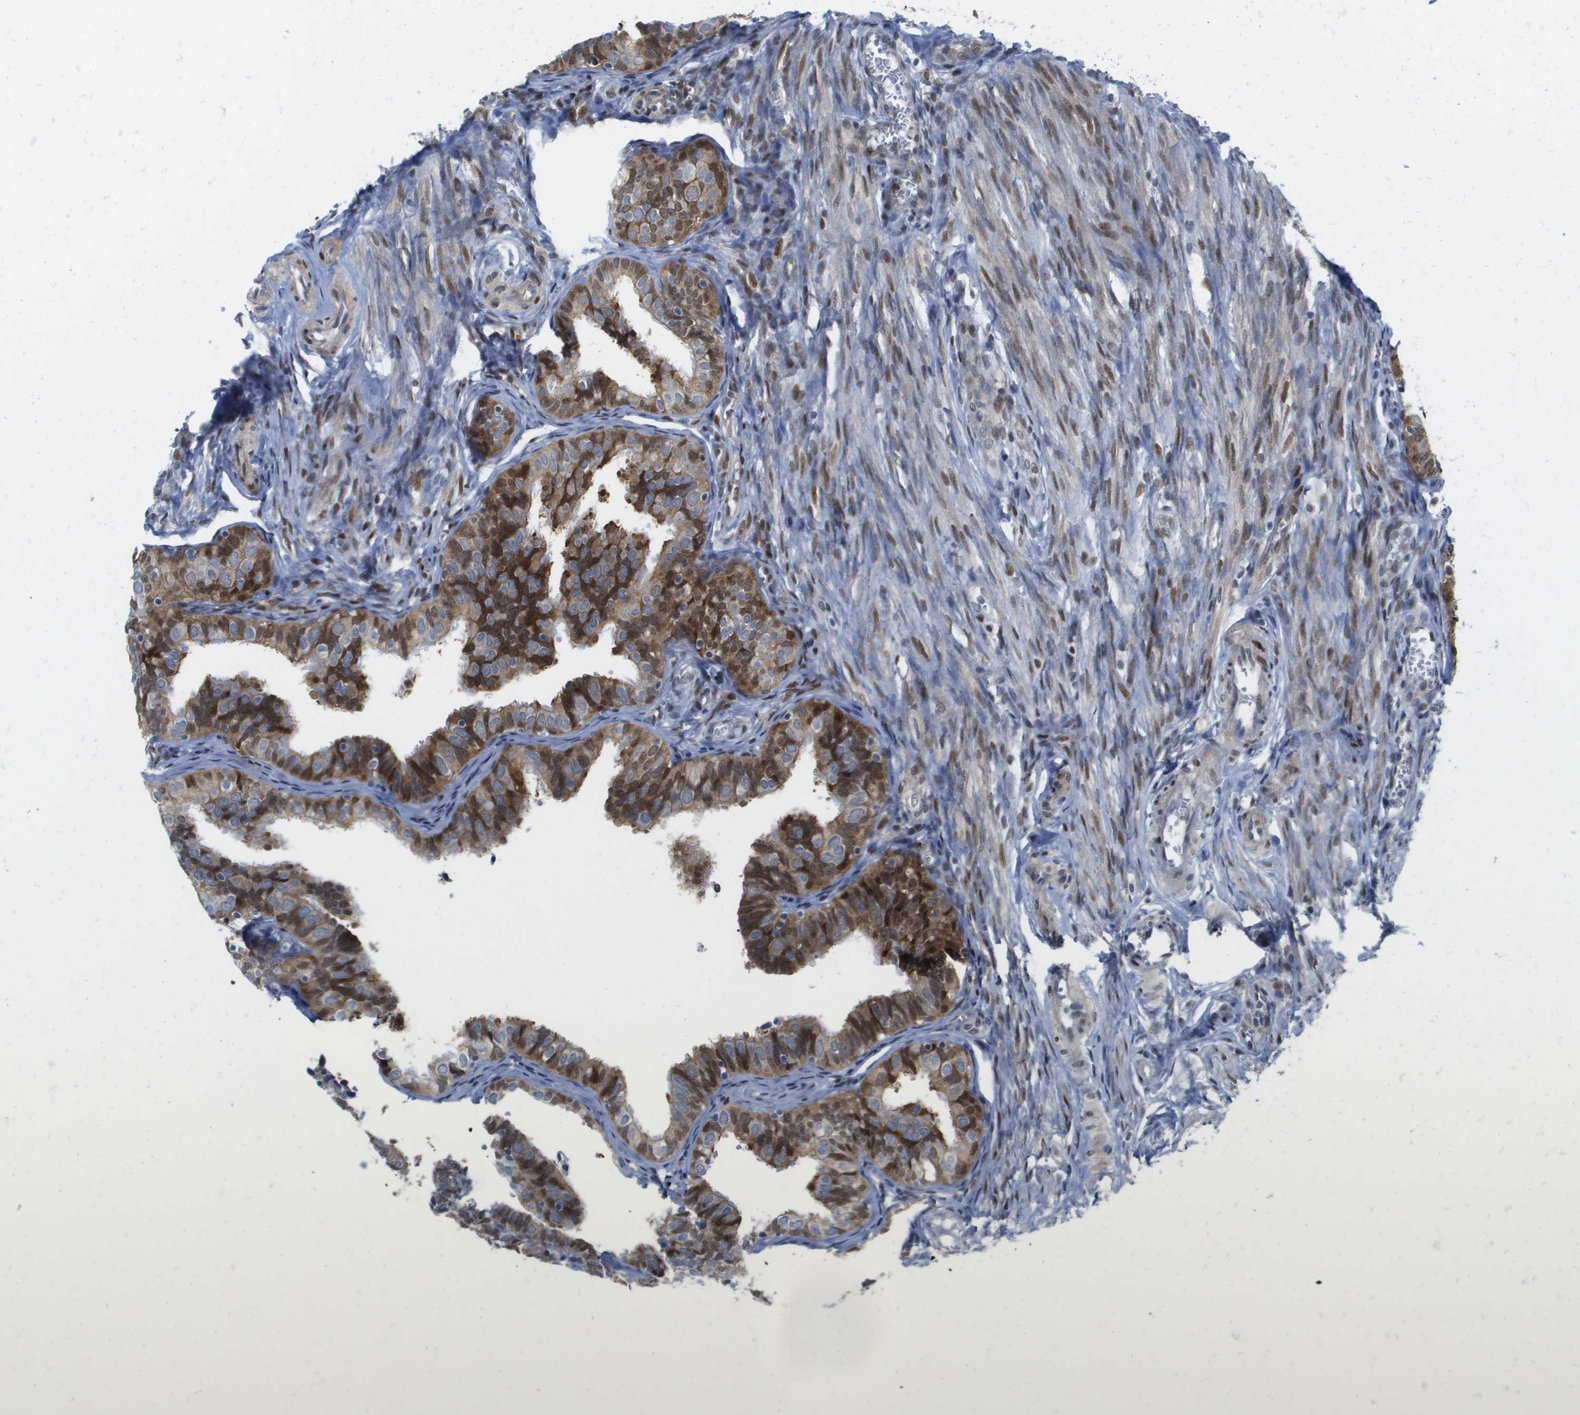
{"staining": {"intensity": "strong", "quantity": ">75%", "location": "cytoplasmic/membranous,nuclear"}, "tissue": "fallopian tube", "cell_type": "Glandular cells", "image_type": "normal", "snomed": [{"axis": "morphology", "description": "Normal tissue, NOS"}, {"axis": "topography", "description": "Fallopian tube"}], "caption": "A photomicrograph of fallopian tube stained for a protein demonstrates strong cytoplasmic/membranous,nuclear brown staining in glandular cells.", "gene": "FKBP4", "patient": {"sex": "female", "age": 46}}